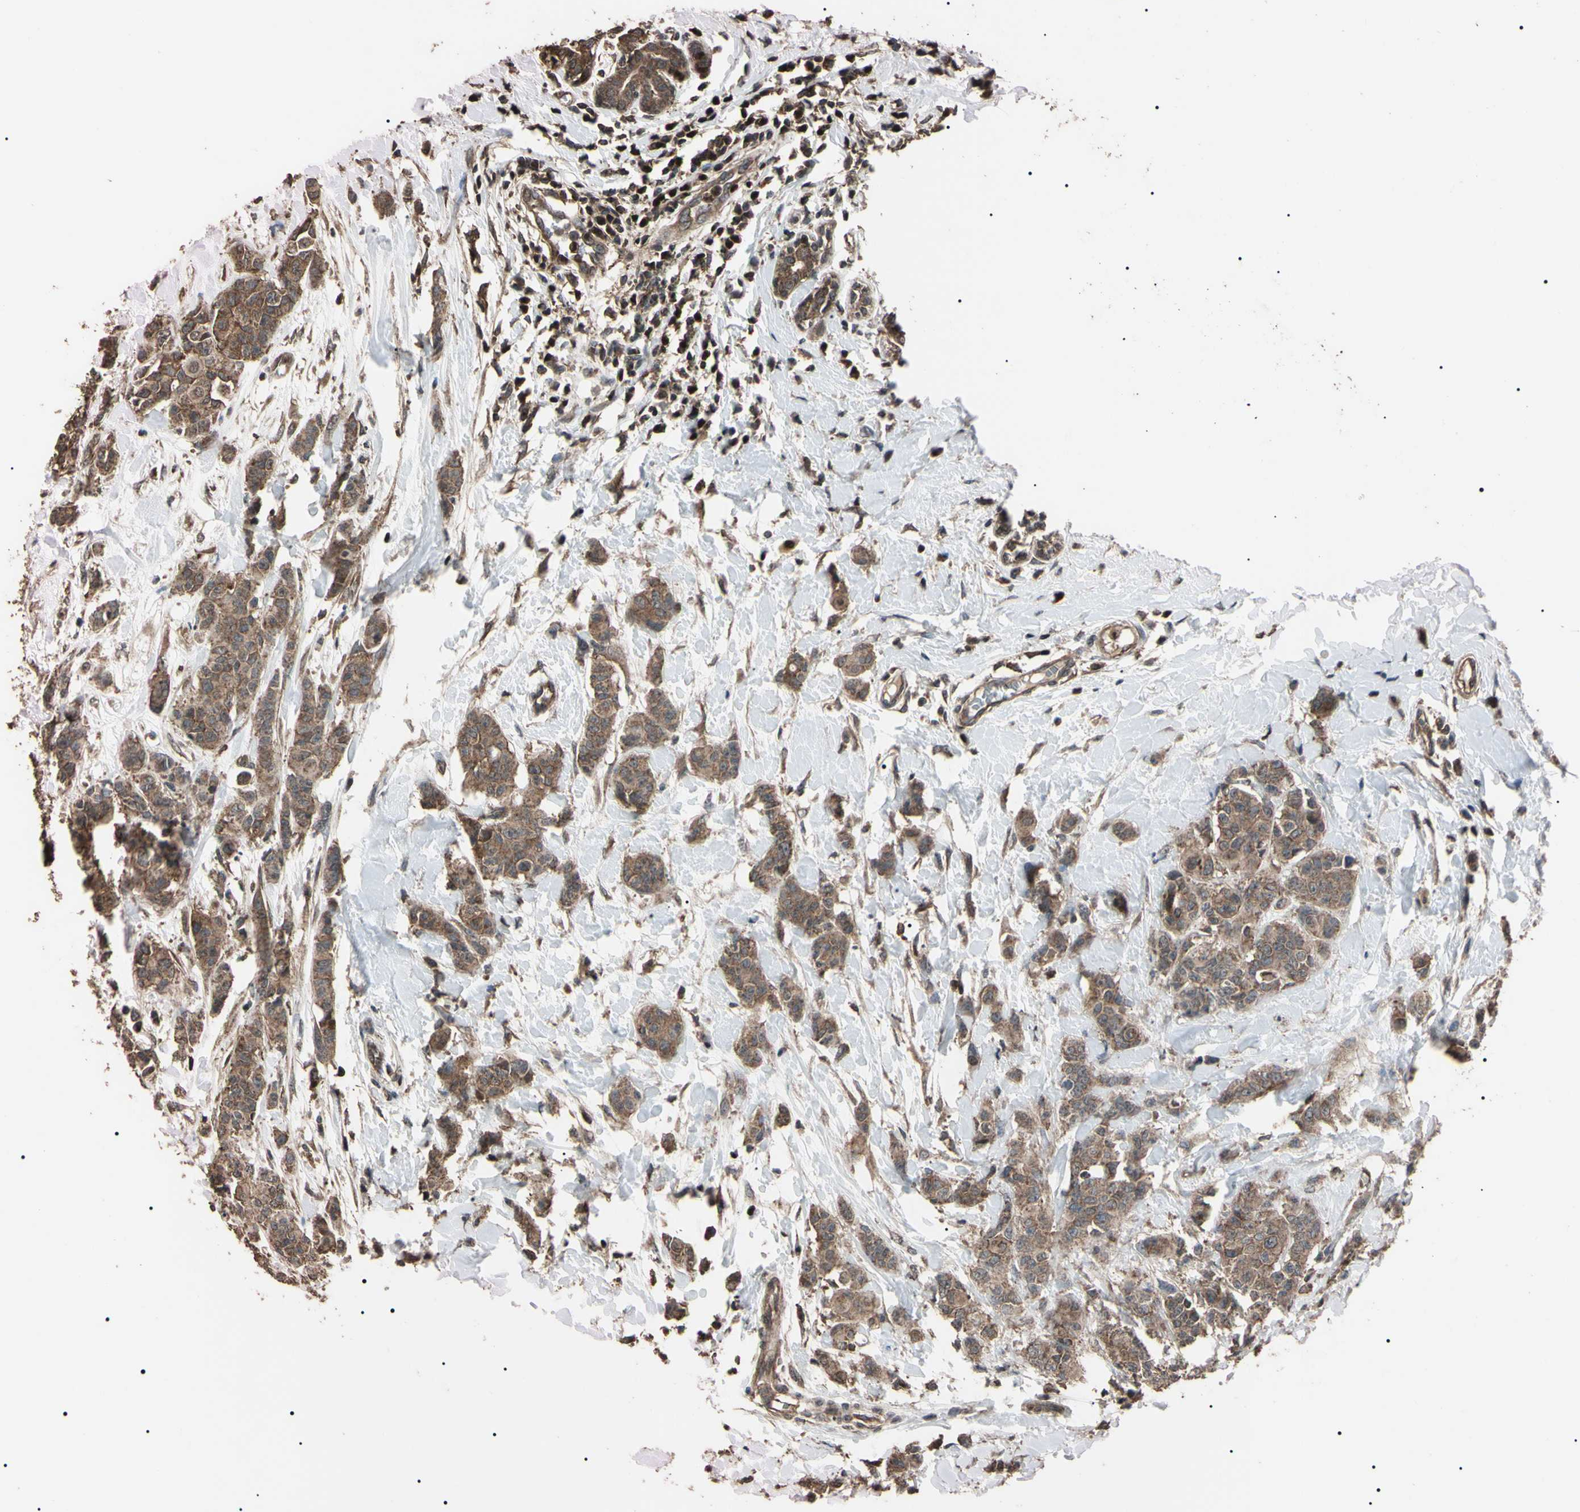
{"staining": {"intensity": "moderate", "quantity": ">75%", "location": "cytoplasmic/membranous"}, "tissue": "breast cancer", "cell_type": "Tumor cells", "image_type": "cancer", "snomed": [{"axis": "morphology", "description": "Normal tissue, NOS"}, {"axis": "morphology", "description": "Duct carcinoma"}, {"axis": "topography", "description": "Breast"}], "caption": "A medium amount of moderate cytoplasmic/membranous expression is identified in approximately >75% of tumor cells in breast cancer (invasive ductal carcinoma) tissue. (DAB = brown stain, brightfield microscopy at high magnification).", "gene": "TNFRSF1A", "patient": {"sex": "female", "age": 40}}